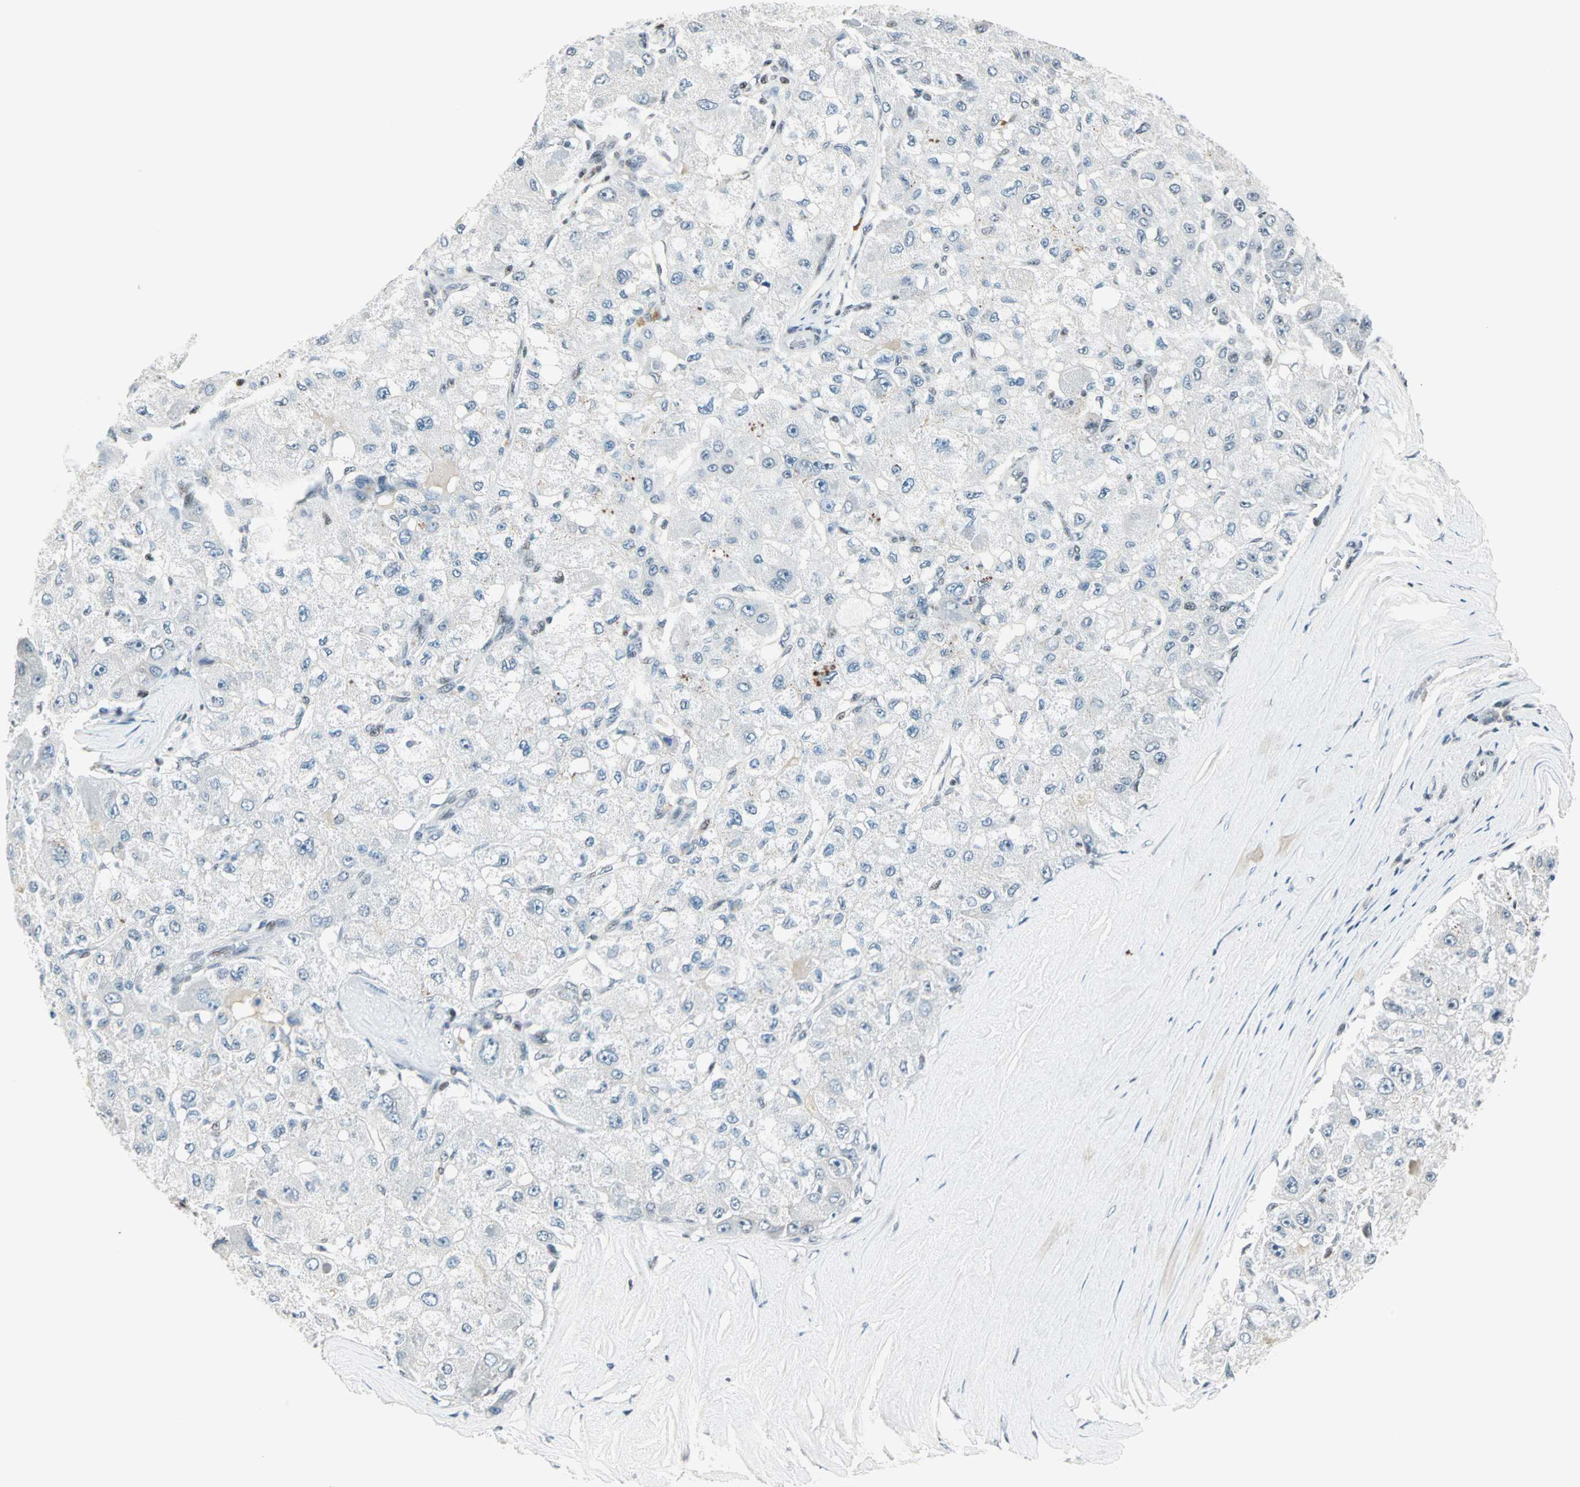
{"staining": {"intensity": "weak", "quantity": "<25%", "location": "nuclear"}, "tissue": "liver cancer", "cell_type": "Tumor cells", "image_type": "cancer", "snomed": [{"axis": "morphology", "description": "Carcinoma, Hepatocellular, NOS"}, {"axis": "topography", "description": "Liver"}], "caption": "An IHC histopathology image of liver hepatocellular carcinoma is shown. There is no staining in tumor cells of liver hepatocellular carcinoma.", "gene": "SIN3A", "patient": {"sex": "male", "age": 80}}